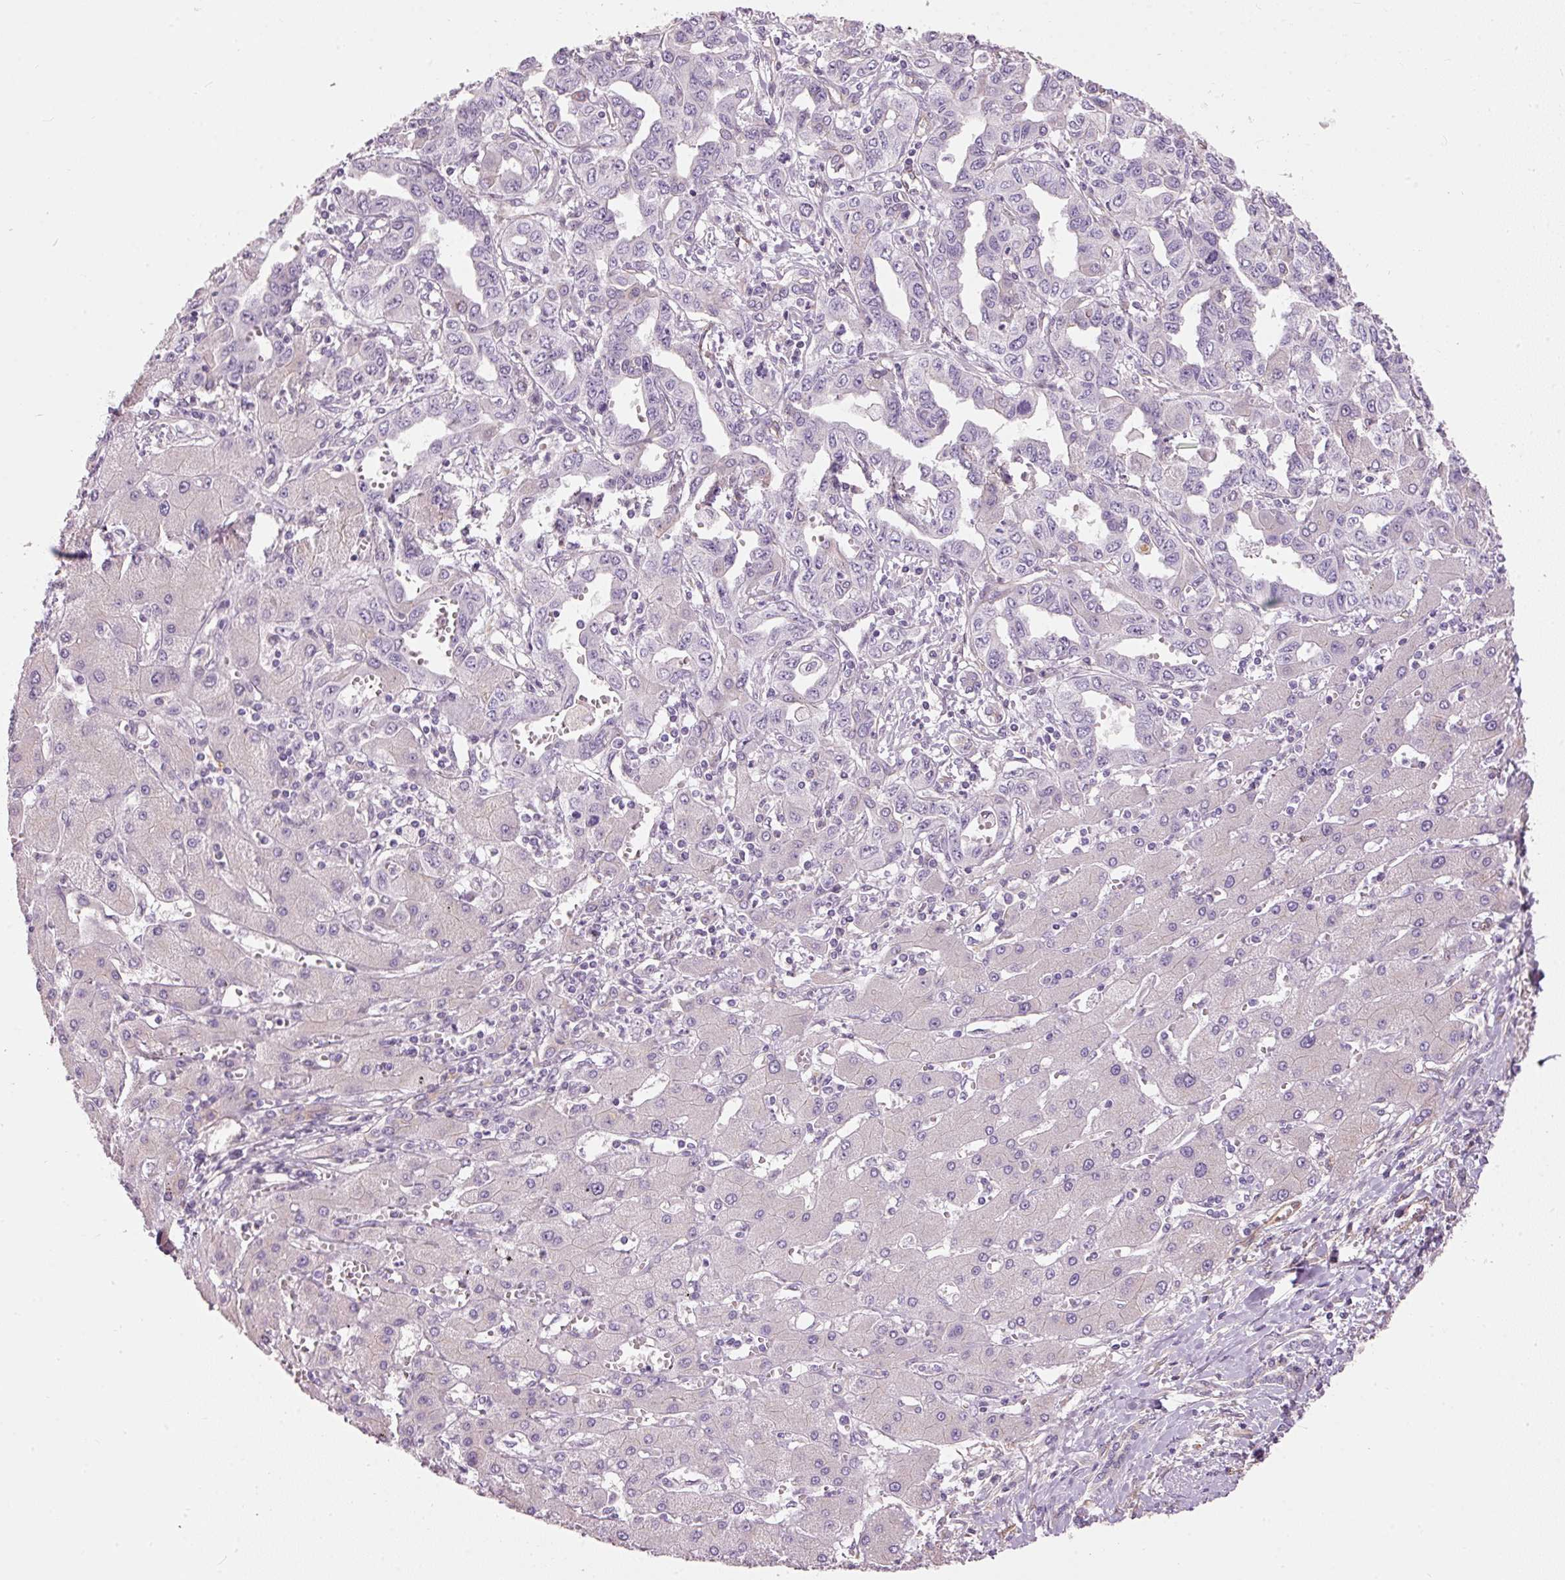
{"staining": {"intensity": "negative", "quantity": "none", "location": "none"}, "tissue": "liver cancer", "cell_type": "Tumor cells", "image_type": "cancer", "snomed": [{"axis": "morphology", "description": "Cholangiocarcinoma"}, {"axis": "topography", "description": "Liver"}], "caption": "High power microscopy image of an IHC image of liver cholangiocarcinoma, revealing no significant positivity in tumor cells.", "gene": "OSR2", "patient": {"sex": "male", "age": 59}}